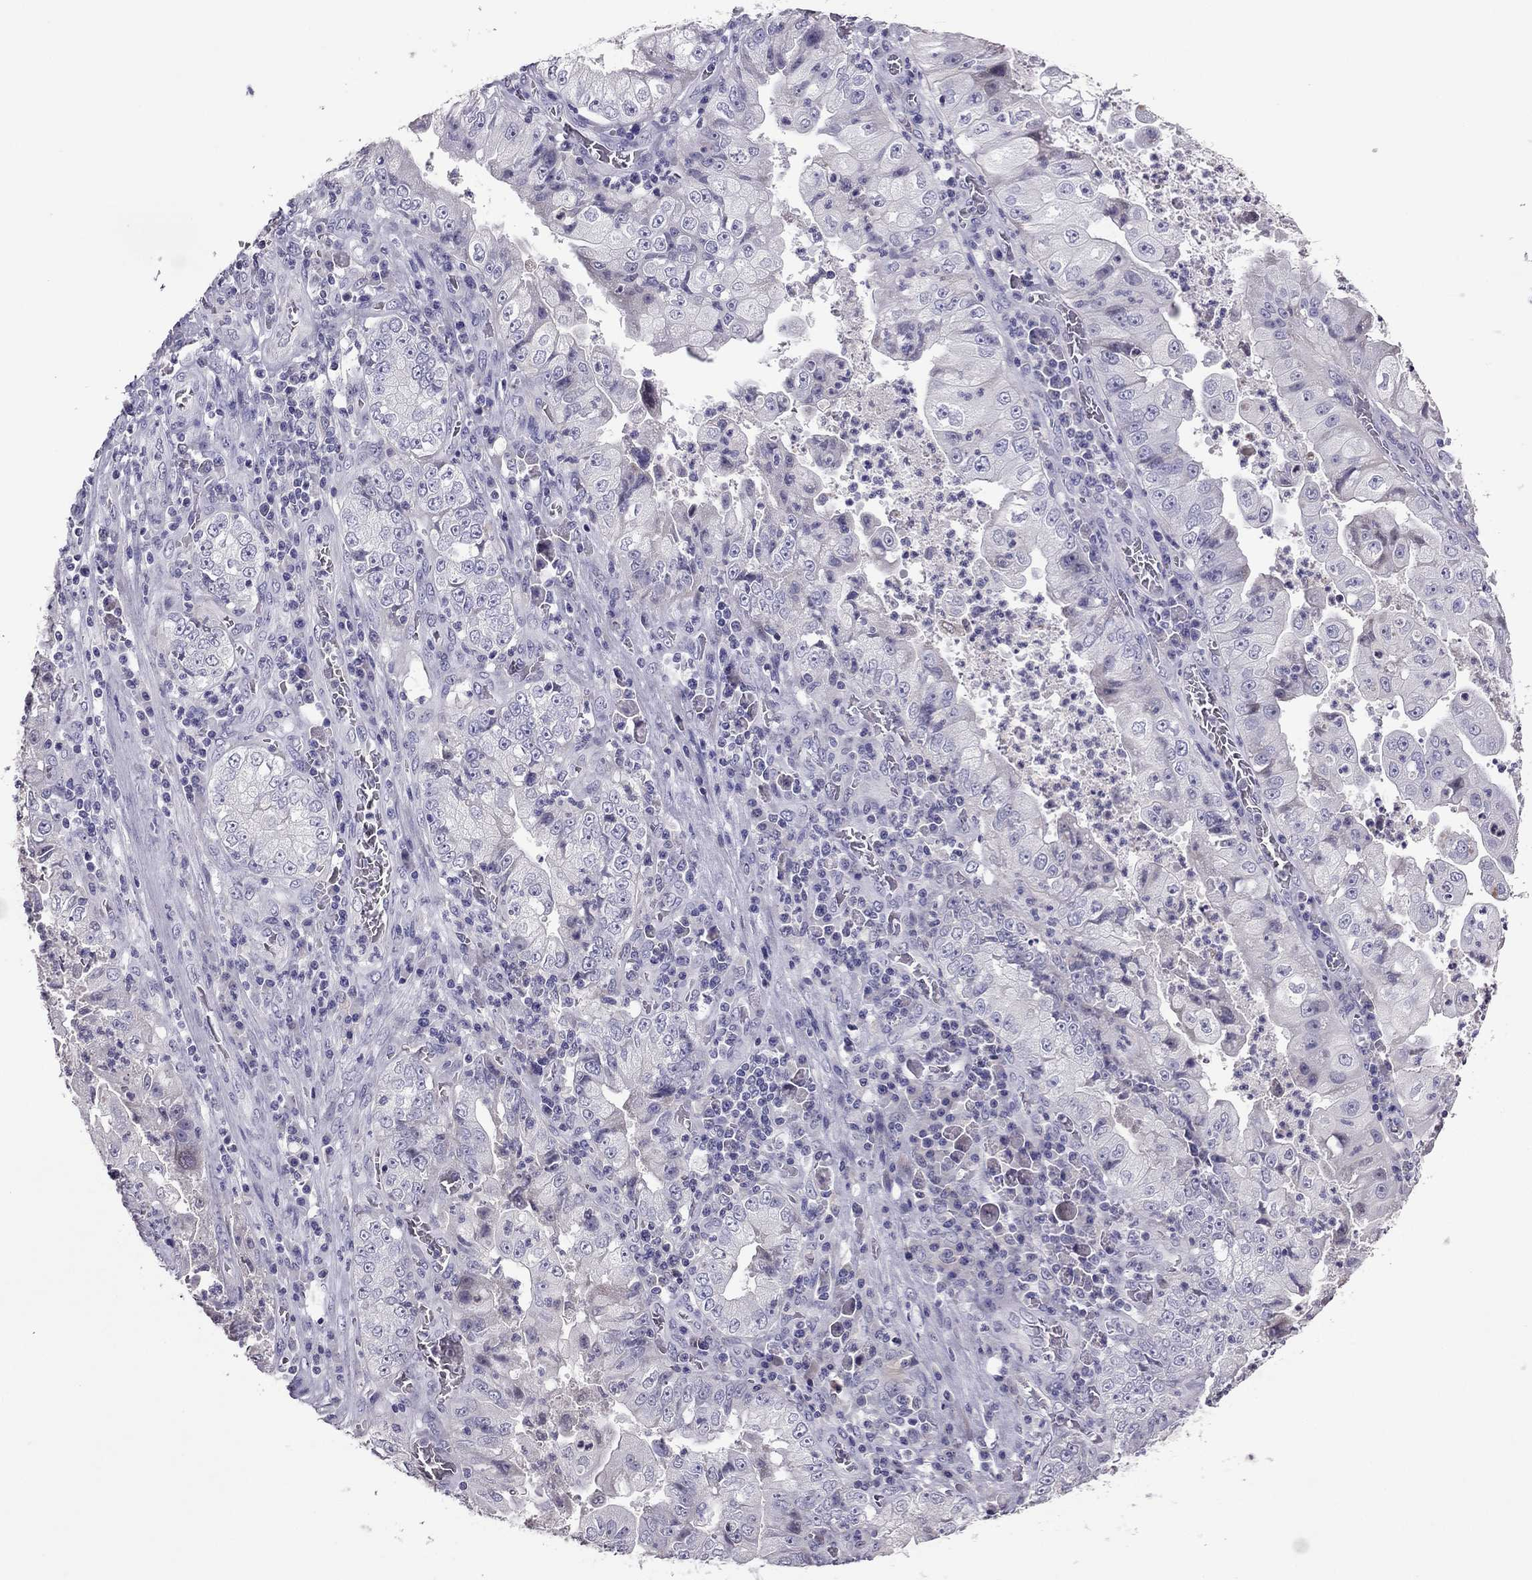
{"staining": {"intensity": "negative", "quantity": "none", "location": "none"}, "tissue": "stomach cancer", "cell_type": "Tumor cells", "image_type": "cancer", "snomed": [{"axis": "morphology", "description": "Adenocarcinoma, NOS"}, {"axis": "topography", "description": "Stomach"}], "caption": "DAB immunohistochemical staining of stomach adenocarcinoma demonstrates no significant expression in tumor cells.", "gene": "RGS8", "patient": {"sex": "male", "age": 76}}